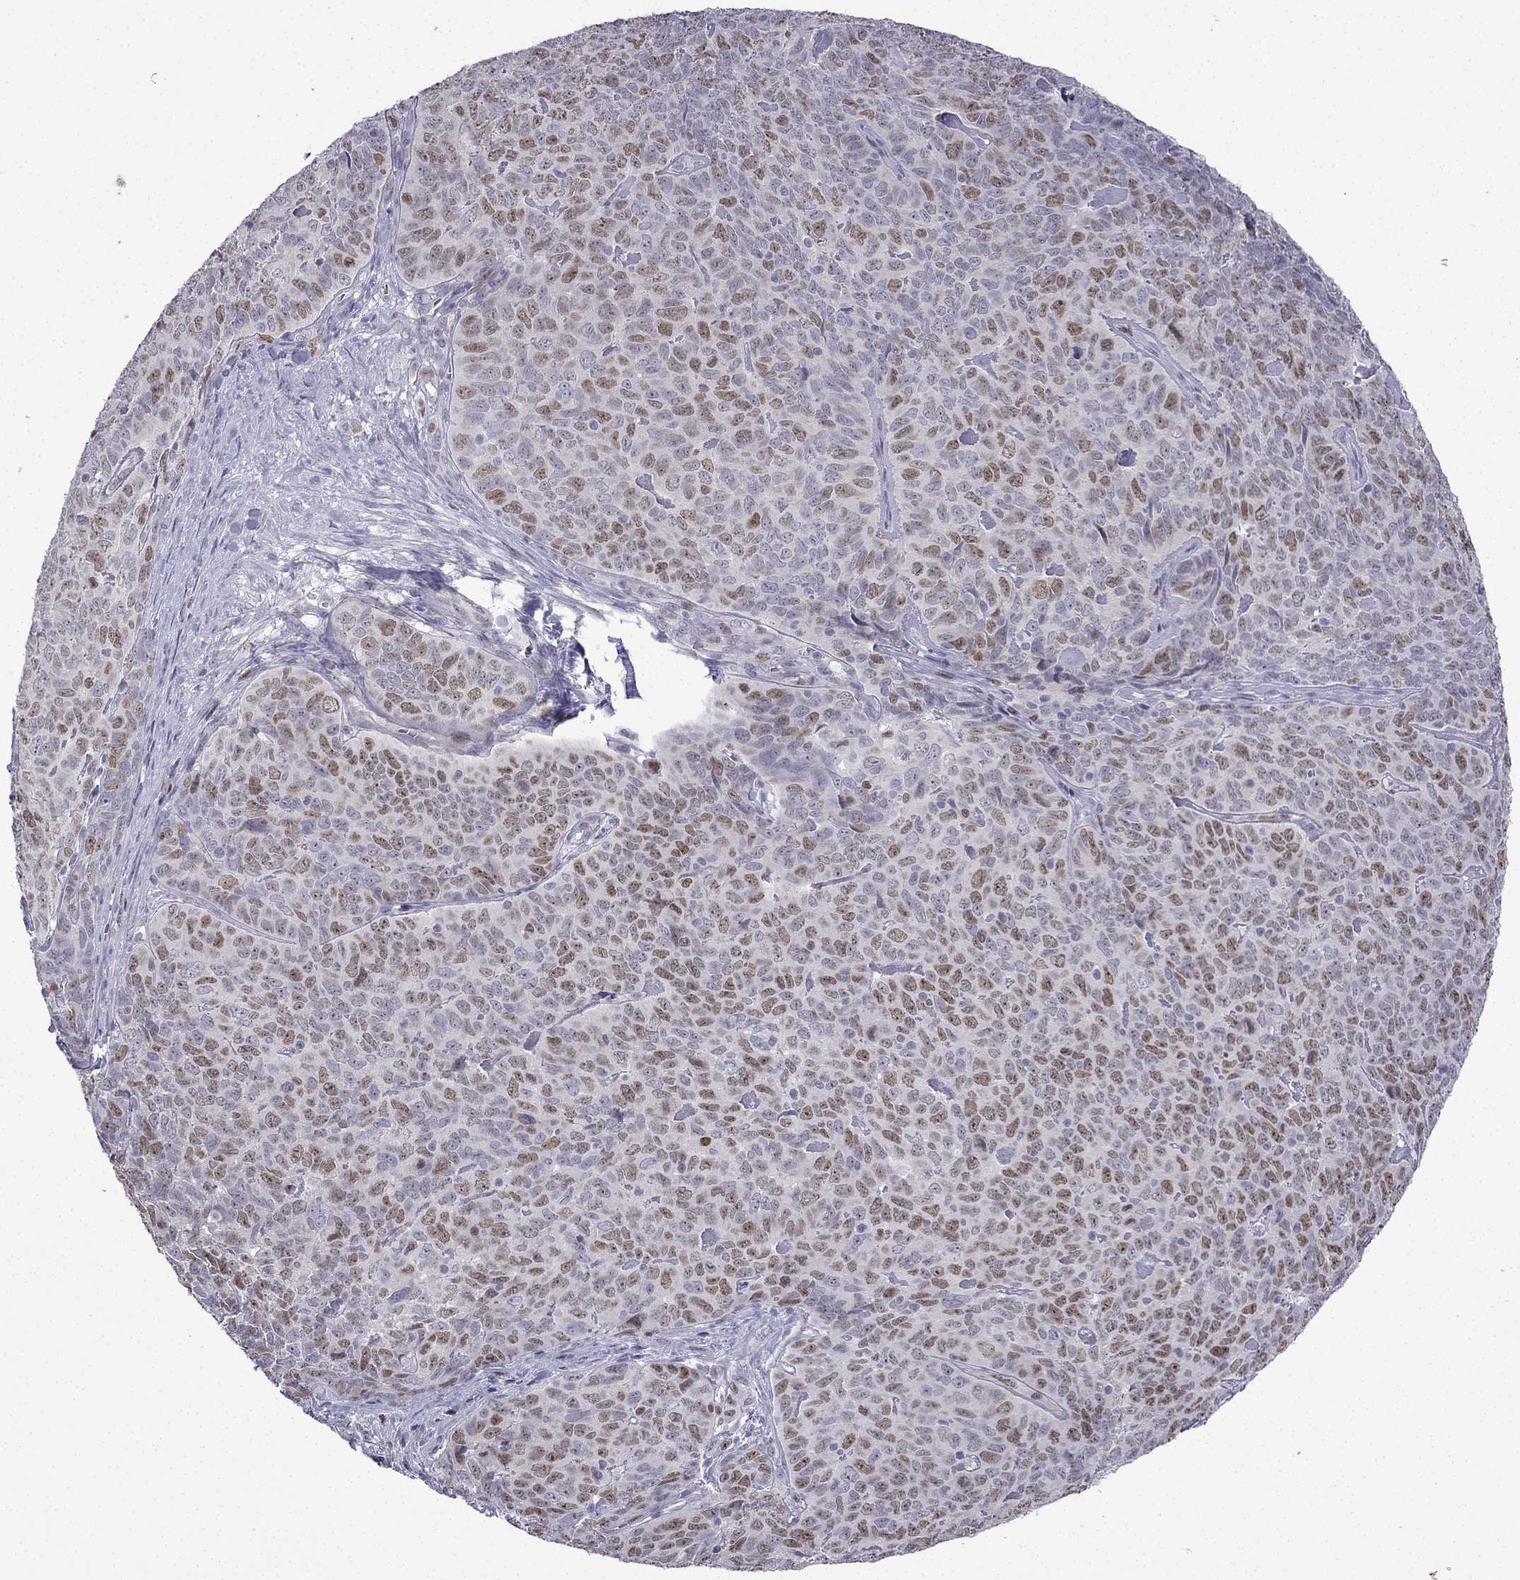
{"staining": {"intensity": "moderate", "quantity": "25%-75%", "location": "nuclear"}, "tissue": "skin cancer", "cell_type": "Tumor cells", "image_type": "cancer", "snomed": [{"axis": "morphology", "description": "Squamous cell carcinoma, NOS"}, {"axis": "topography", "description": "Skin"}, {"axis": "topography", "description": "Anal"}], "caption": "Immunohistochemical staining of skin cancer (squamous cell carcinoma) demonstrates medium levels of moderate nuclear protein staining in approximately 25%-75% of tumor cells. (Stains: DAB in brown, nuclei in blue, Microscopy: brightfield microscopy at high magnification).", "gene": "UHRF1", "patient": {"sex": "female", "age": 51}}